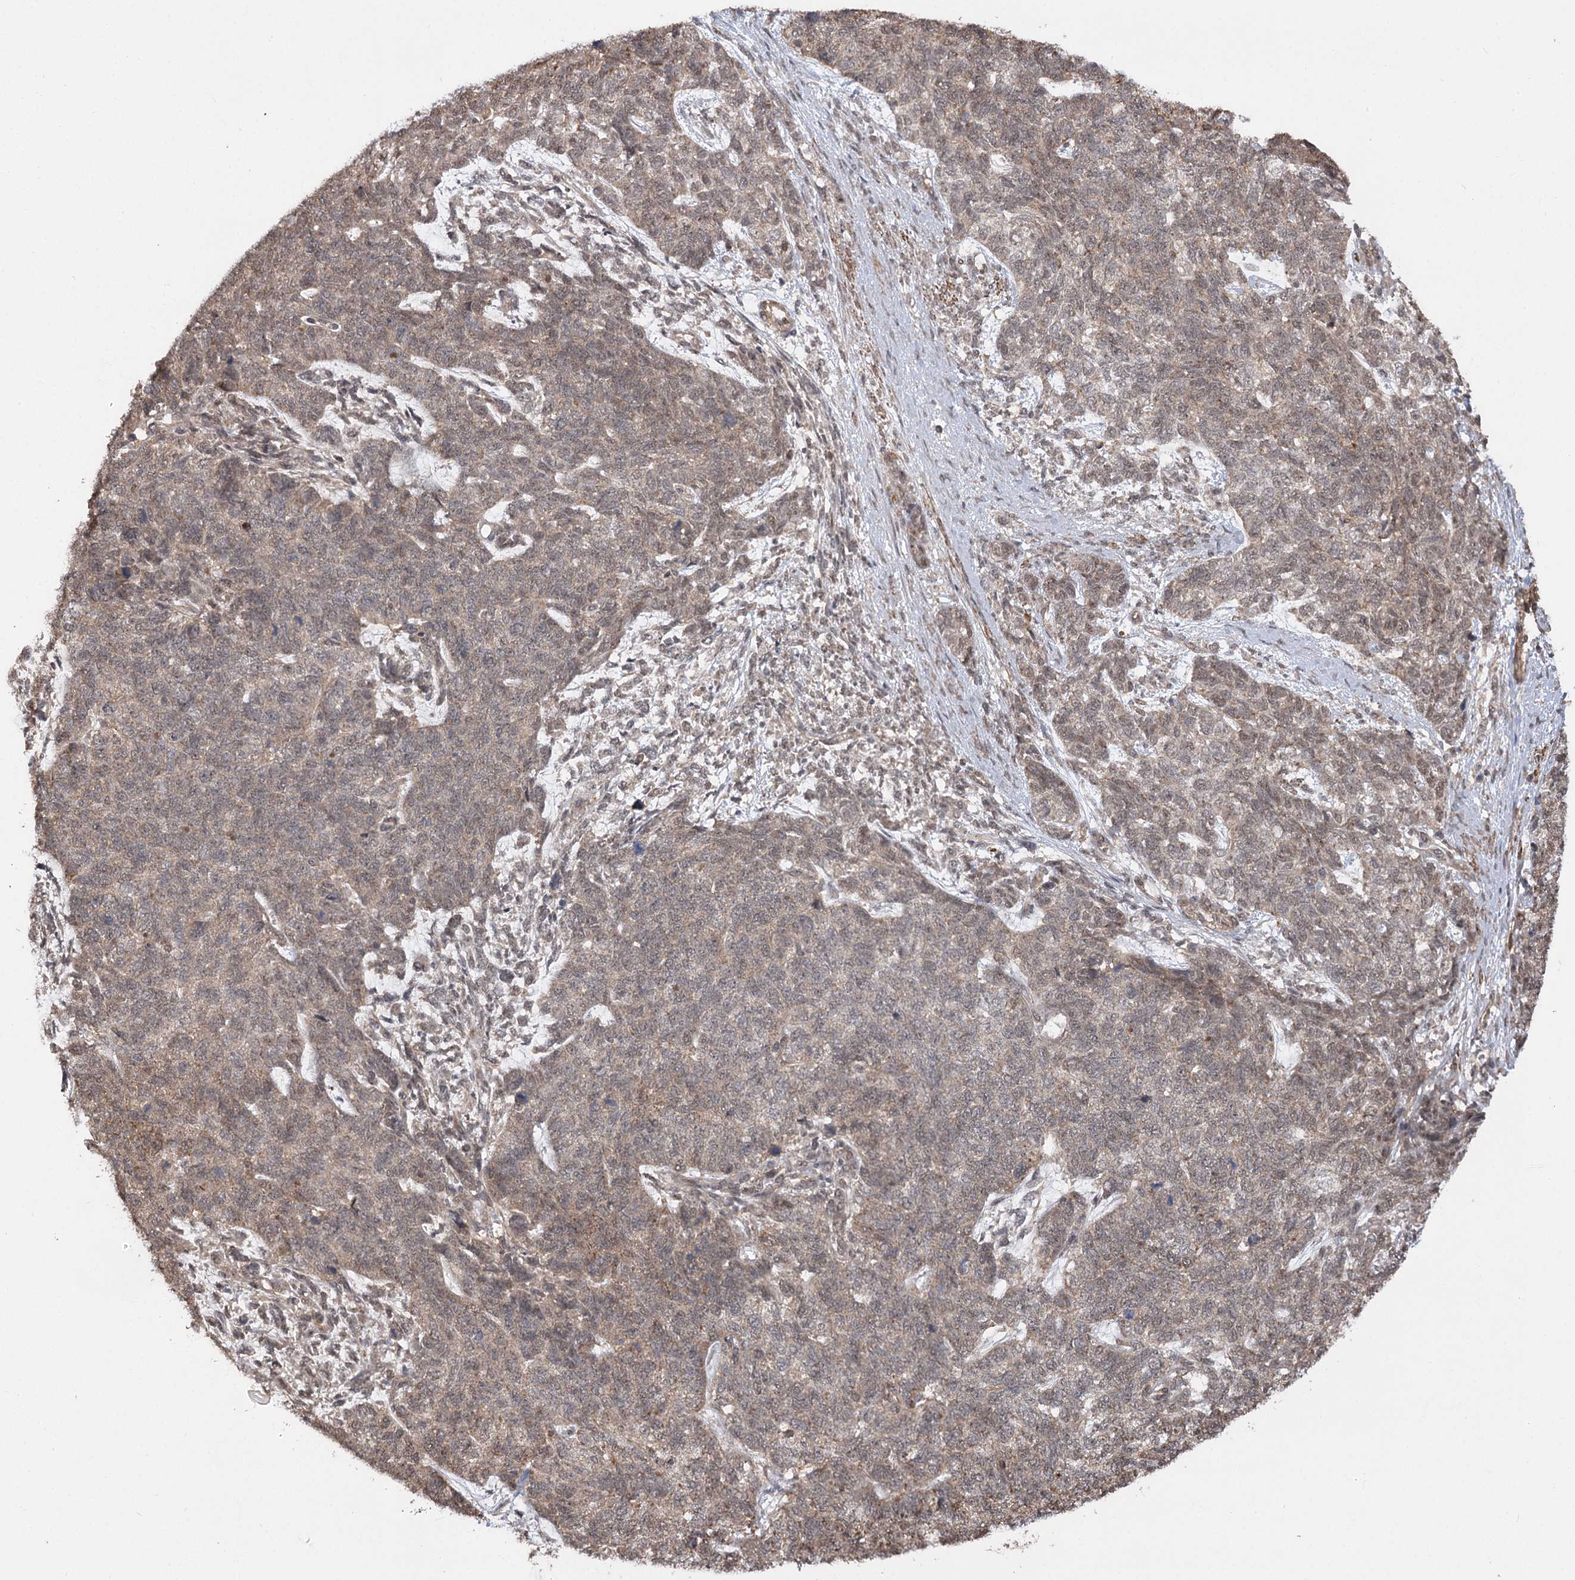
{"staining": {"intensity": "weak", "quantity": ">75%", "location": "cytoplasmic/membranous,nuclear"}, "tissue": "cervical cancer", "cell_type": "Tumor cells", "image_type": "cancer", "snomed": [{"axis": "morphology", "description": "Squamous cell carcinoma, NOS"}, {"axis": "topography", "description": "Cervix"}], "caption": "An image of squamous cell carcinoma (cervical) stained for a protein displays weak cytoplasmic/membranous and nuclear brown staining in tumor cells. (DAB IHC with brightfield microscopy, high magnification).", "gene": "TENM2", "patient": {"sex": "female", "age": 63}}